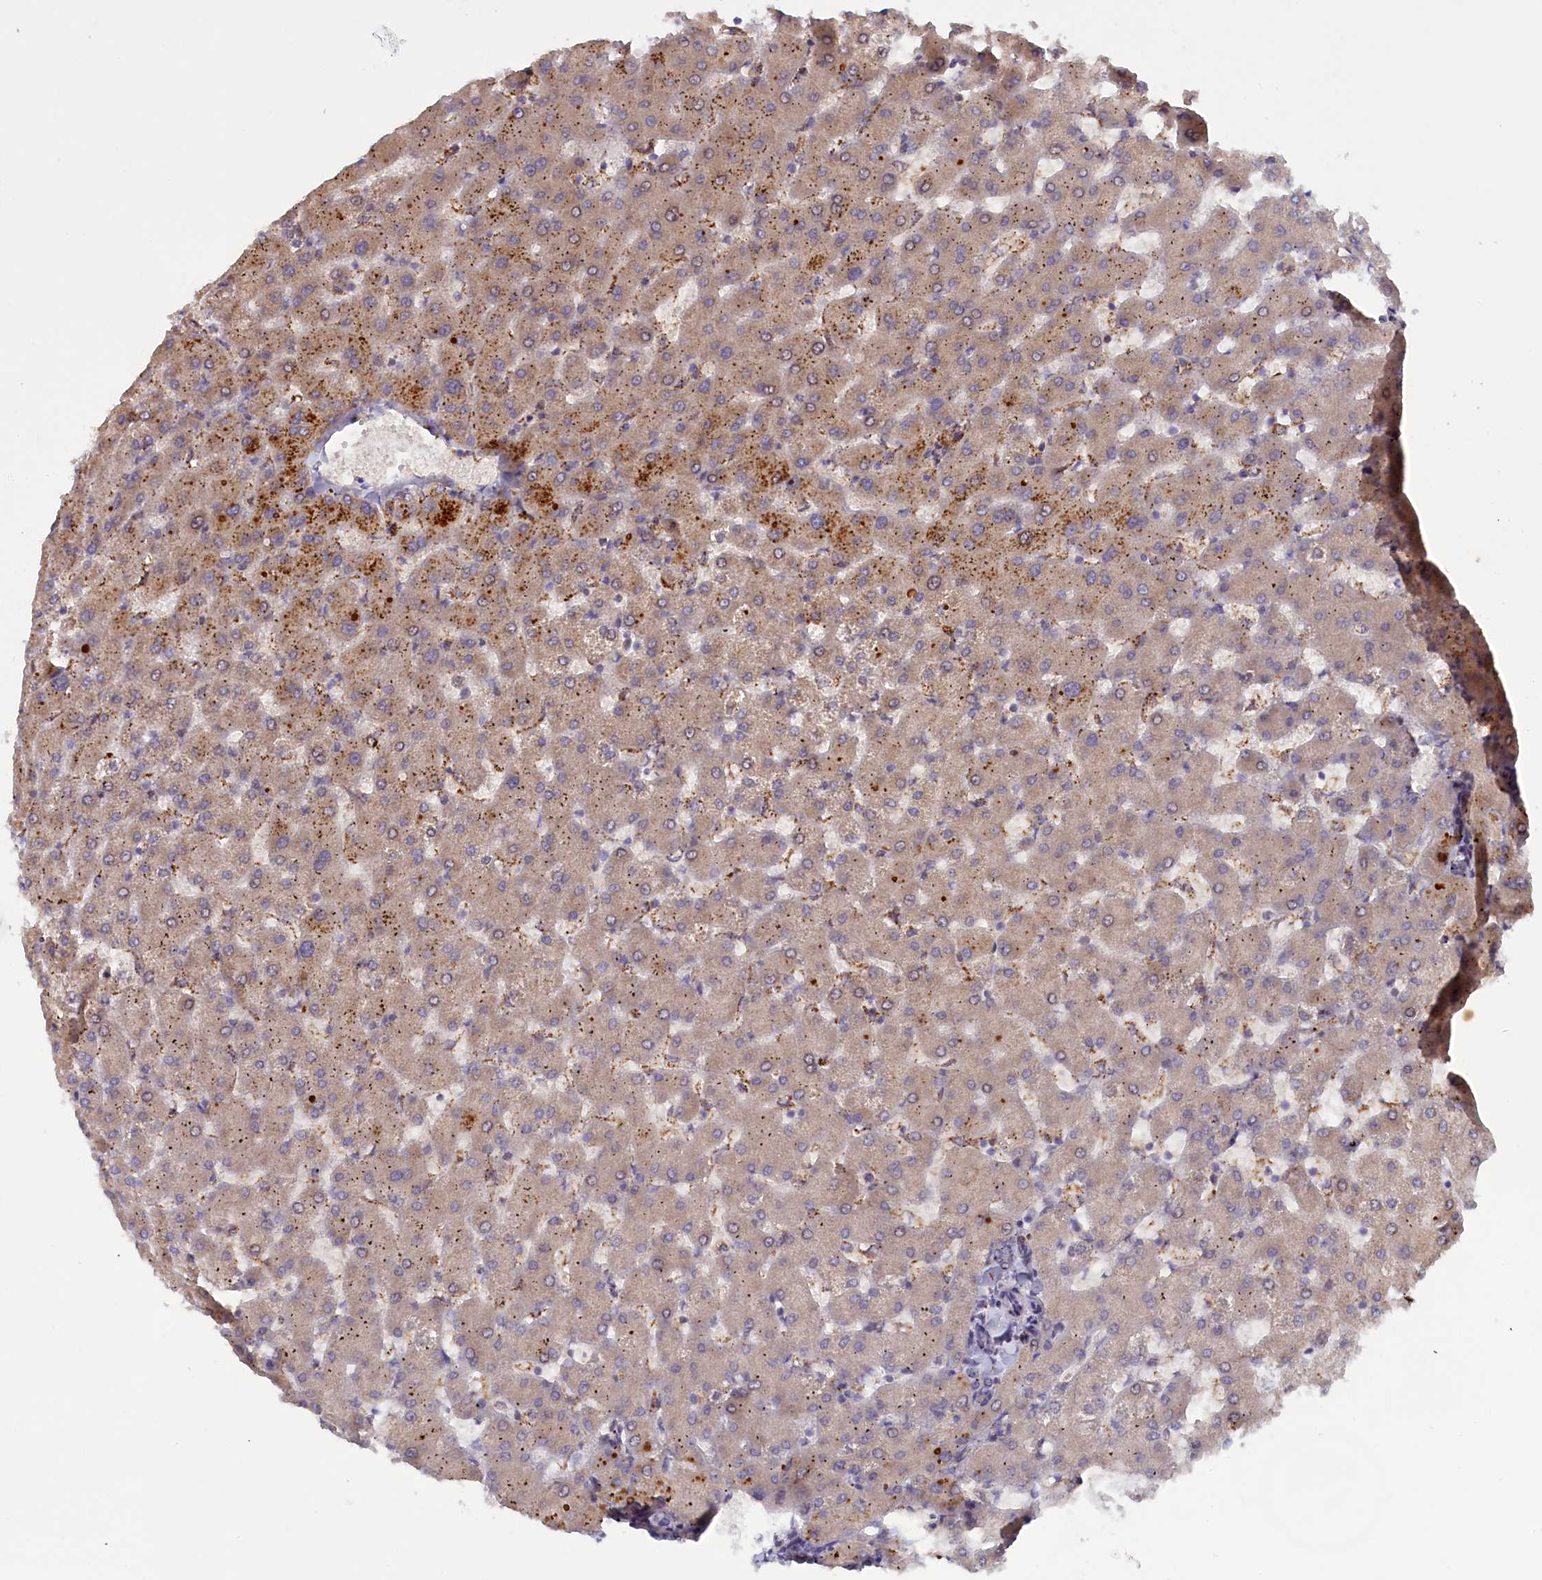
{"staining": {"intensity": "weak", "quantity": "<25%", "location": "cytoplasmic/membranous"}, "tissue": "liver", "cell_type": "Cholangiocytes", "image_type": "normal", "snomed": [{"axis": "morphology", "description": "Normal tissue, NOS"}, {"axis": "topography", "description": "Liver"}], "caption": "Cholangiocytes are negative for brown protein staining in benign liver. The staining was performed using DAB (3,3'-diaminobenzidine) to visualize the protein expression in brown, while the nuclei were stained in blue with hematoxylin (Magnification: 20x).", "gene": "RRAD", "patient": {"sex": "female", "age": 63}}